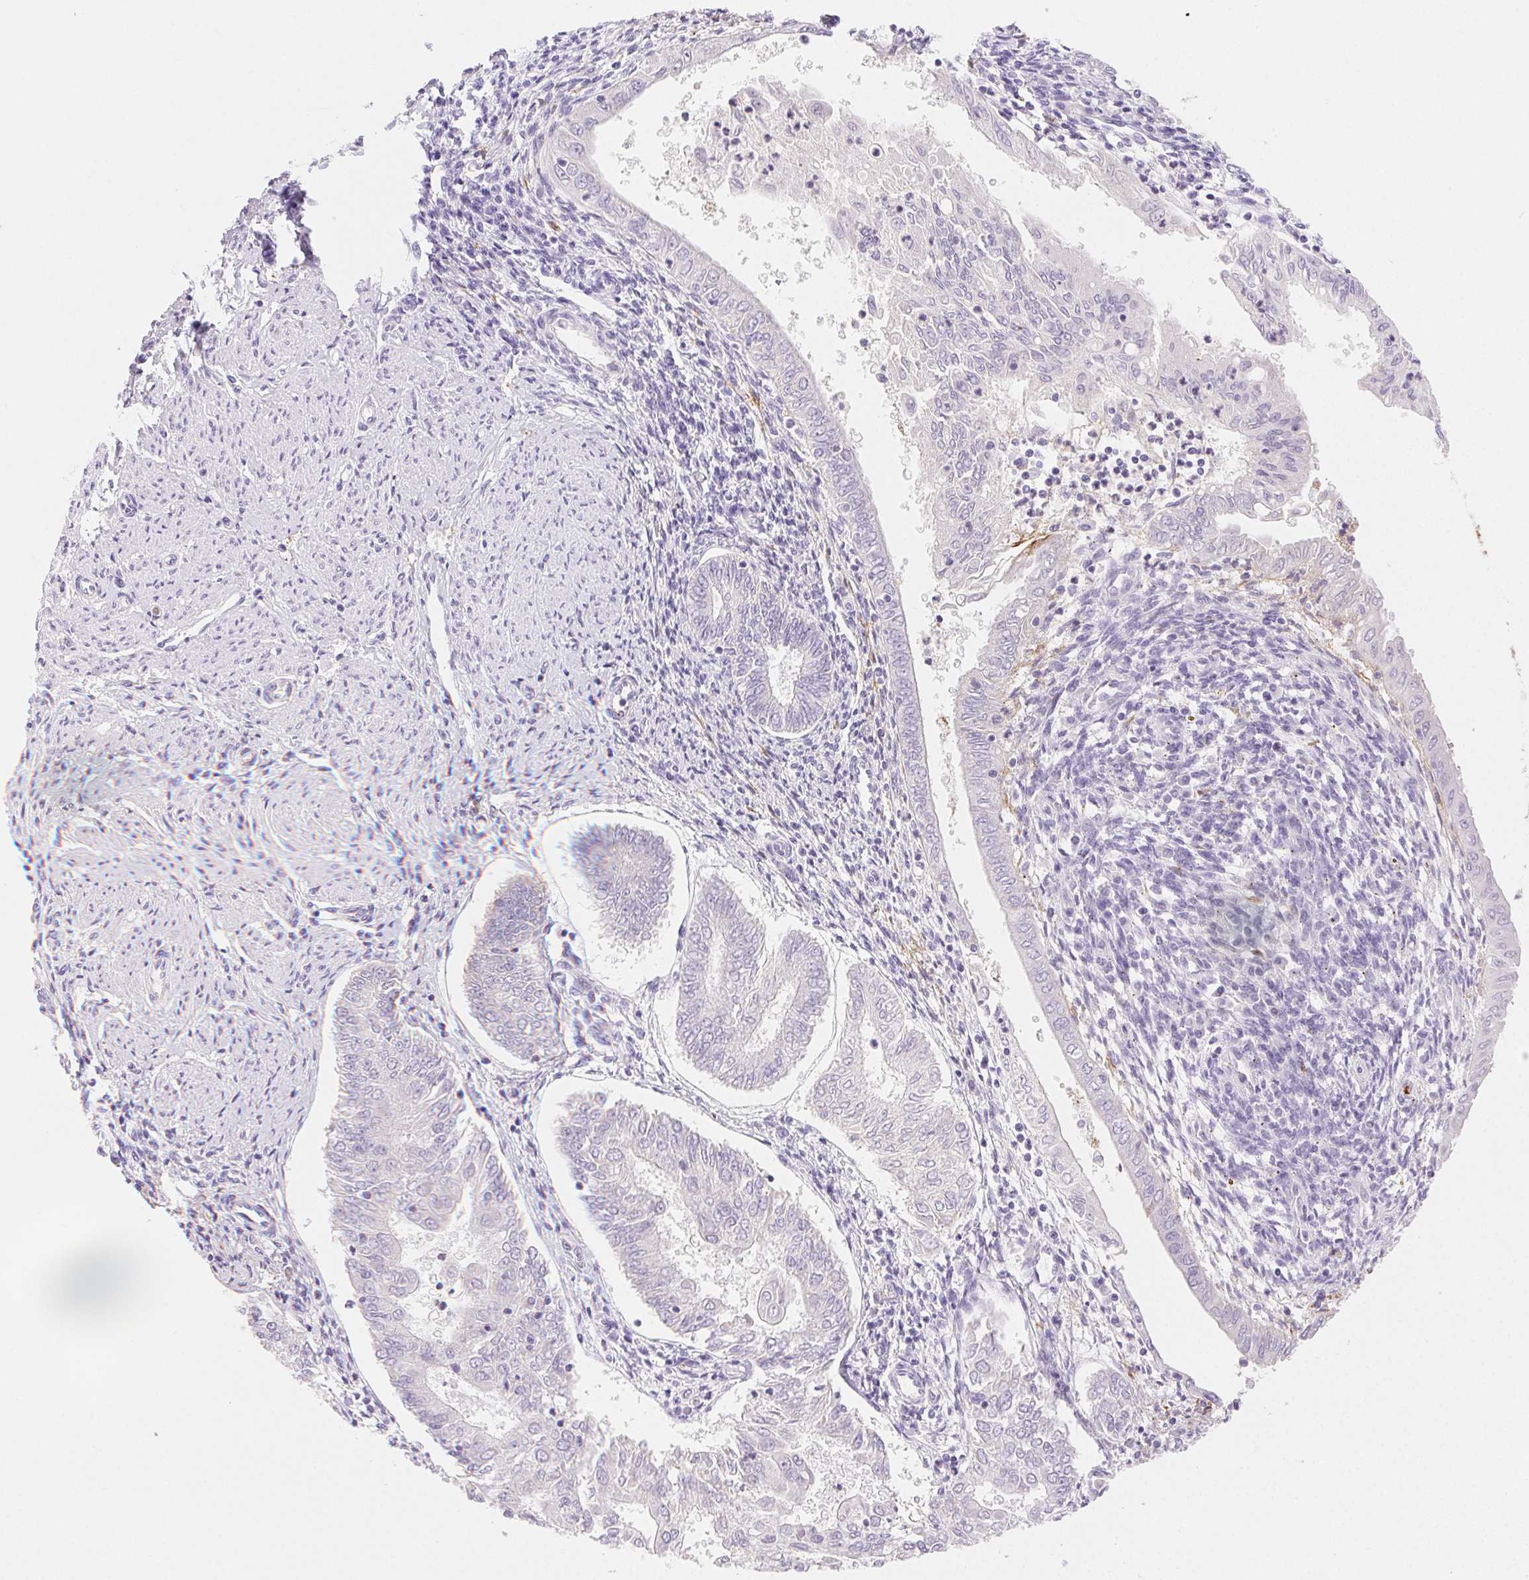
{"staining": {"intensity": "negative", "quantity": "none", "location": "none"}, "tissue": "endometrial cancer", "cell_type": "Tumor cells", "image_type": "cancer", "snomed": [{"axis": "morphology", "description": "Adenocarcinoma, NOS"}, {"axis": "topography", "description": "Endometrium"}], "caption": "Immunohistochemistry (IHC) of endometrial cancer (adenocarcinoma) reveals no staining in tumor cells. (Stains: DAB immunohistochemistry (IHC) with hematoxylin counter stain, Microscopy: brightfield microscopy at high magnification).", "gene": "FGA", "patient": {"sex": "female", "age": 68}}